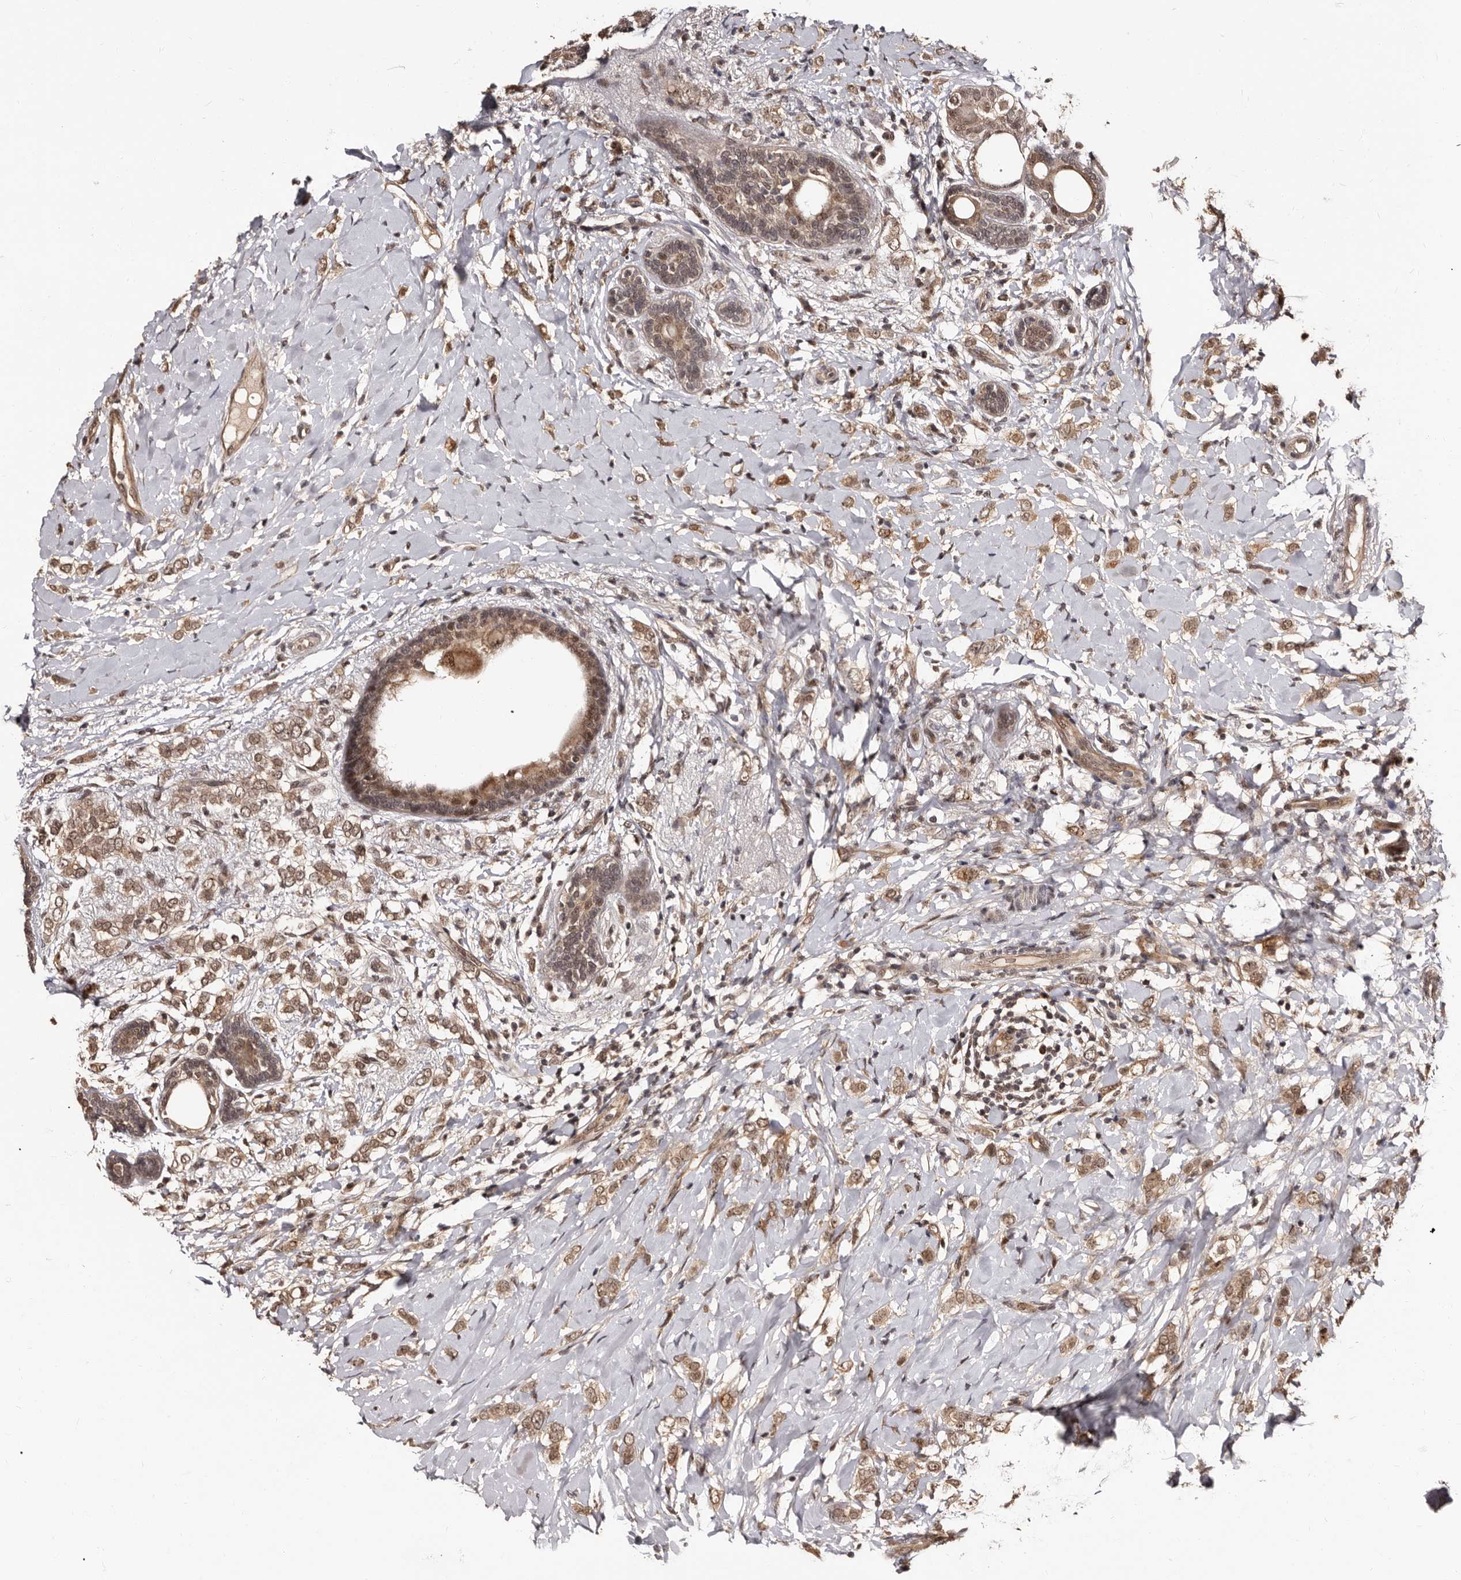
{"staining": {"intensity": "moderate", "quantity": ">75%", "location": "cytoplasmic/membranous,nuclear"}, "tissue": "breast cancer", "cell_type": "Tumor cells", "image_type": "cancer", "snomed": [{"axis": "morphology", "description": "Normal tissue, NOS"}, {"axis": "morphology", "description": "Lobular carcinoma"}, {"axis": "topography", "description": "Breast"}], "caption": "Approximately >75% of tumor cells in human lobular carcinoma (breast) display moderate cytoplasmic/membranous and nuclear protein positivity as visualized by brown immunohistochemical staining.", "gene": "TBC1D22B", "patient": {"sex": "female", "age": 47}}